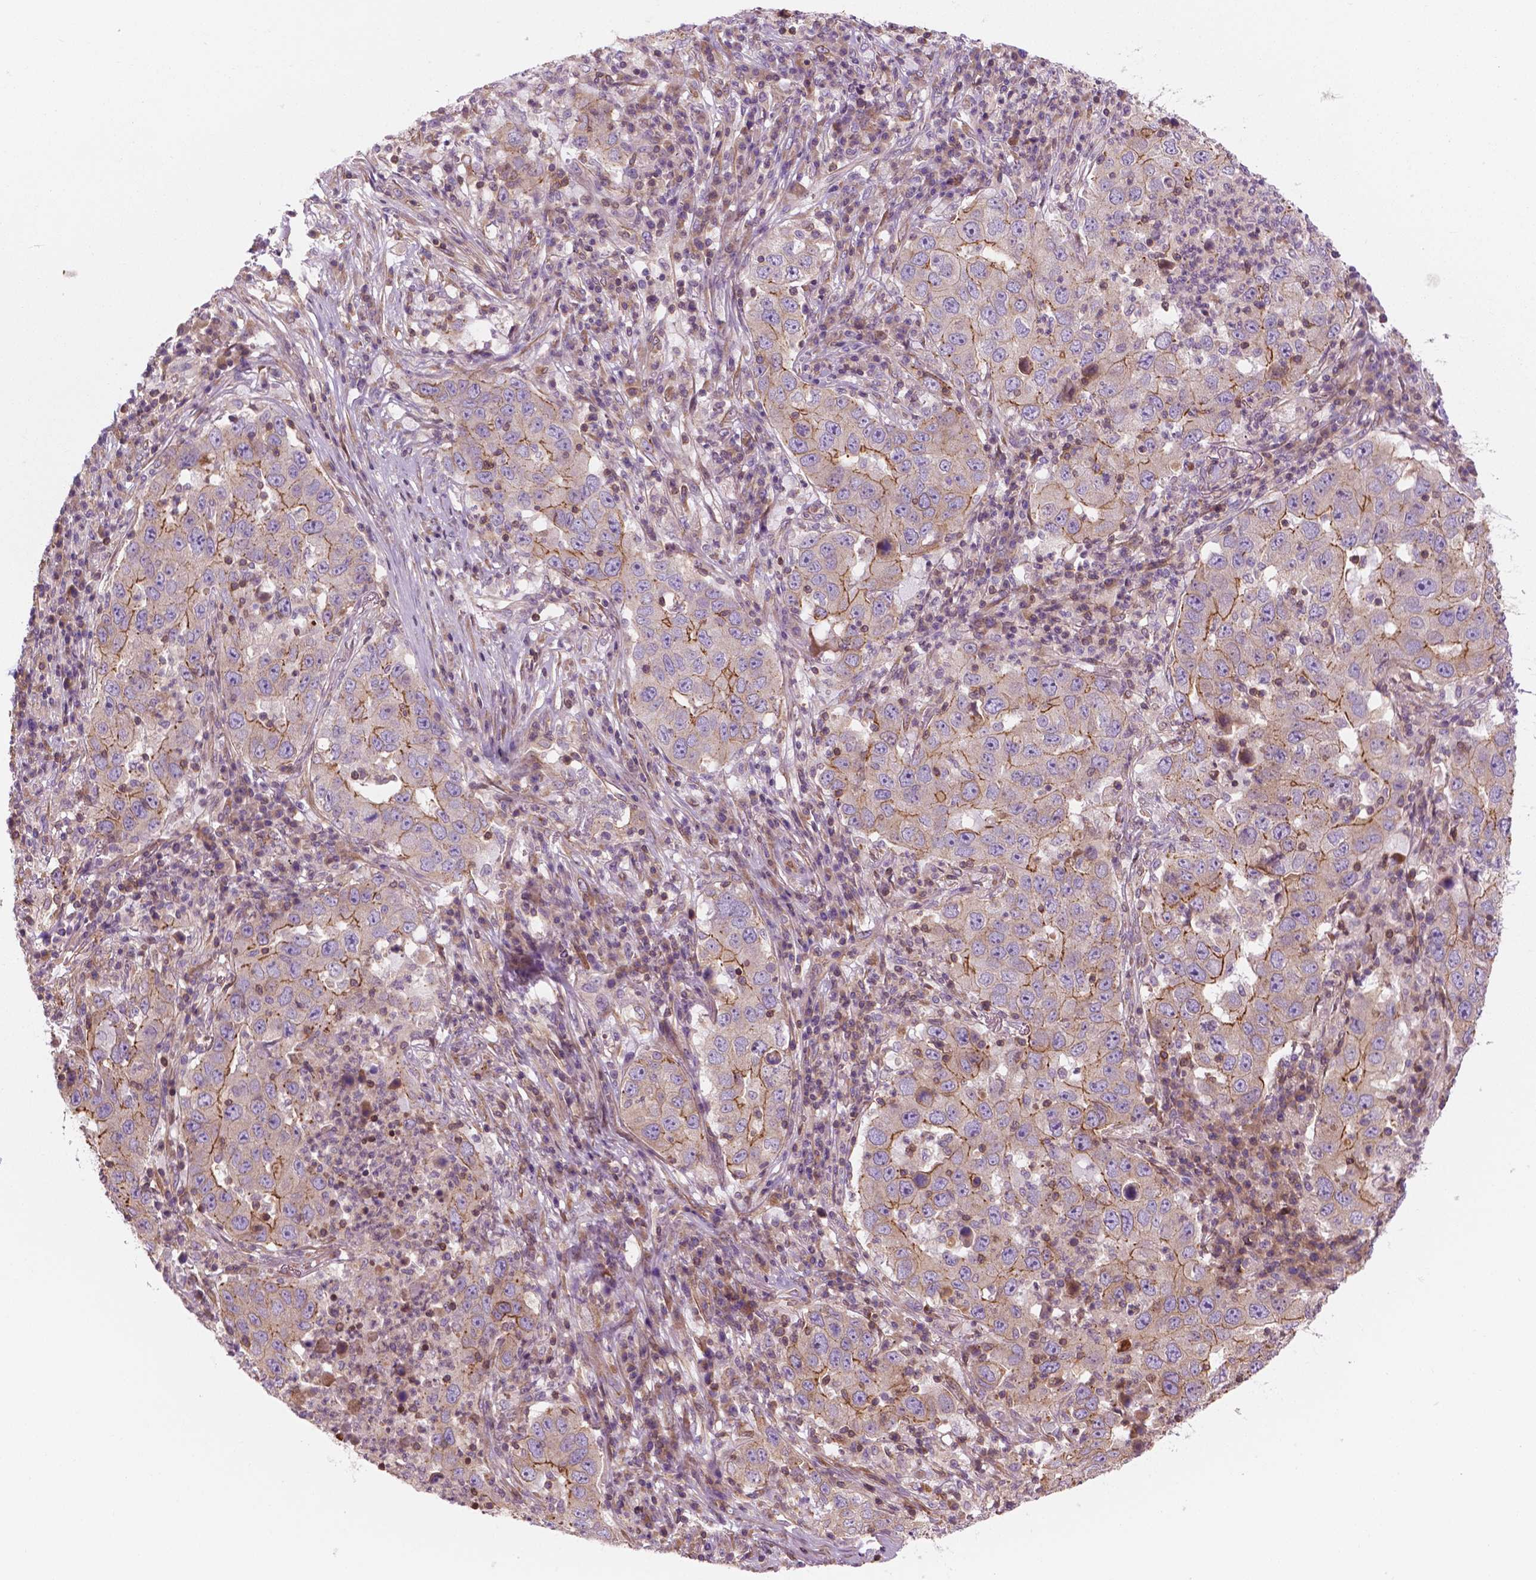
{"staining": {"intensity": "strong", "quantity": "<25%", "location": "cytoplasmic/membranous"}, "tissue": "lung cancer", "cell_type": "Tumor cells", "image_type": "cancer", "snomed": [{"axis": "morphology", "description": "Adenocarcinoma, NOS"}, {"axis": "topography", "description": "Lung"}], "caption": "Immunohistochemistry (IHC) image of lung cancer (adenocarcinoma) stained for a protein (brown), which displays medium levels of strong cytoplasmic/membranous staining in about <25% of tumor cells.", "gene": "SURF4", "patient": {"sex": "male", "age": 73}}